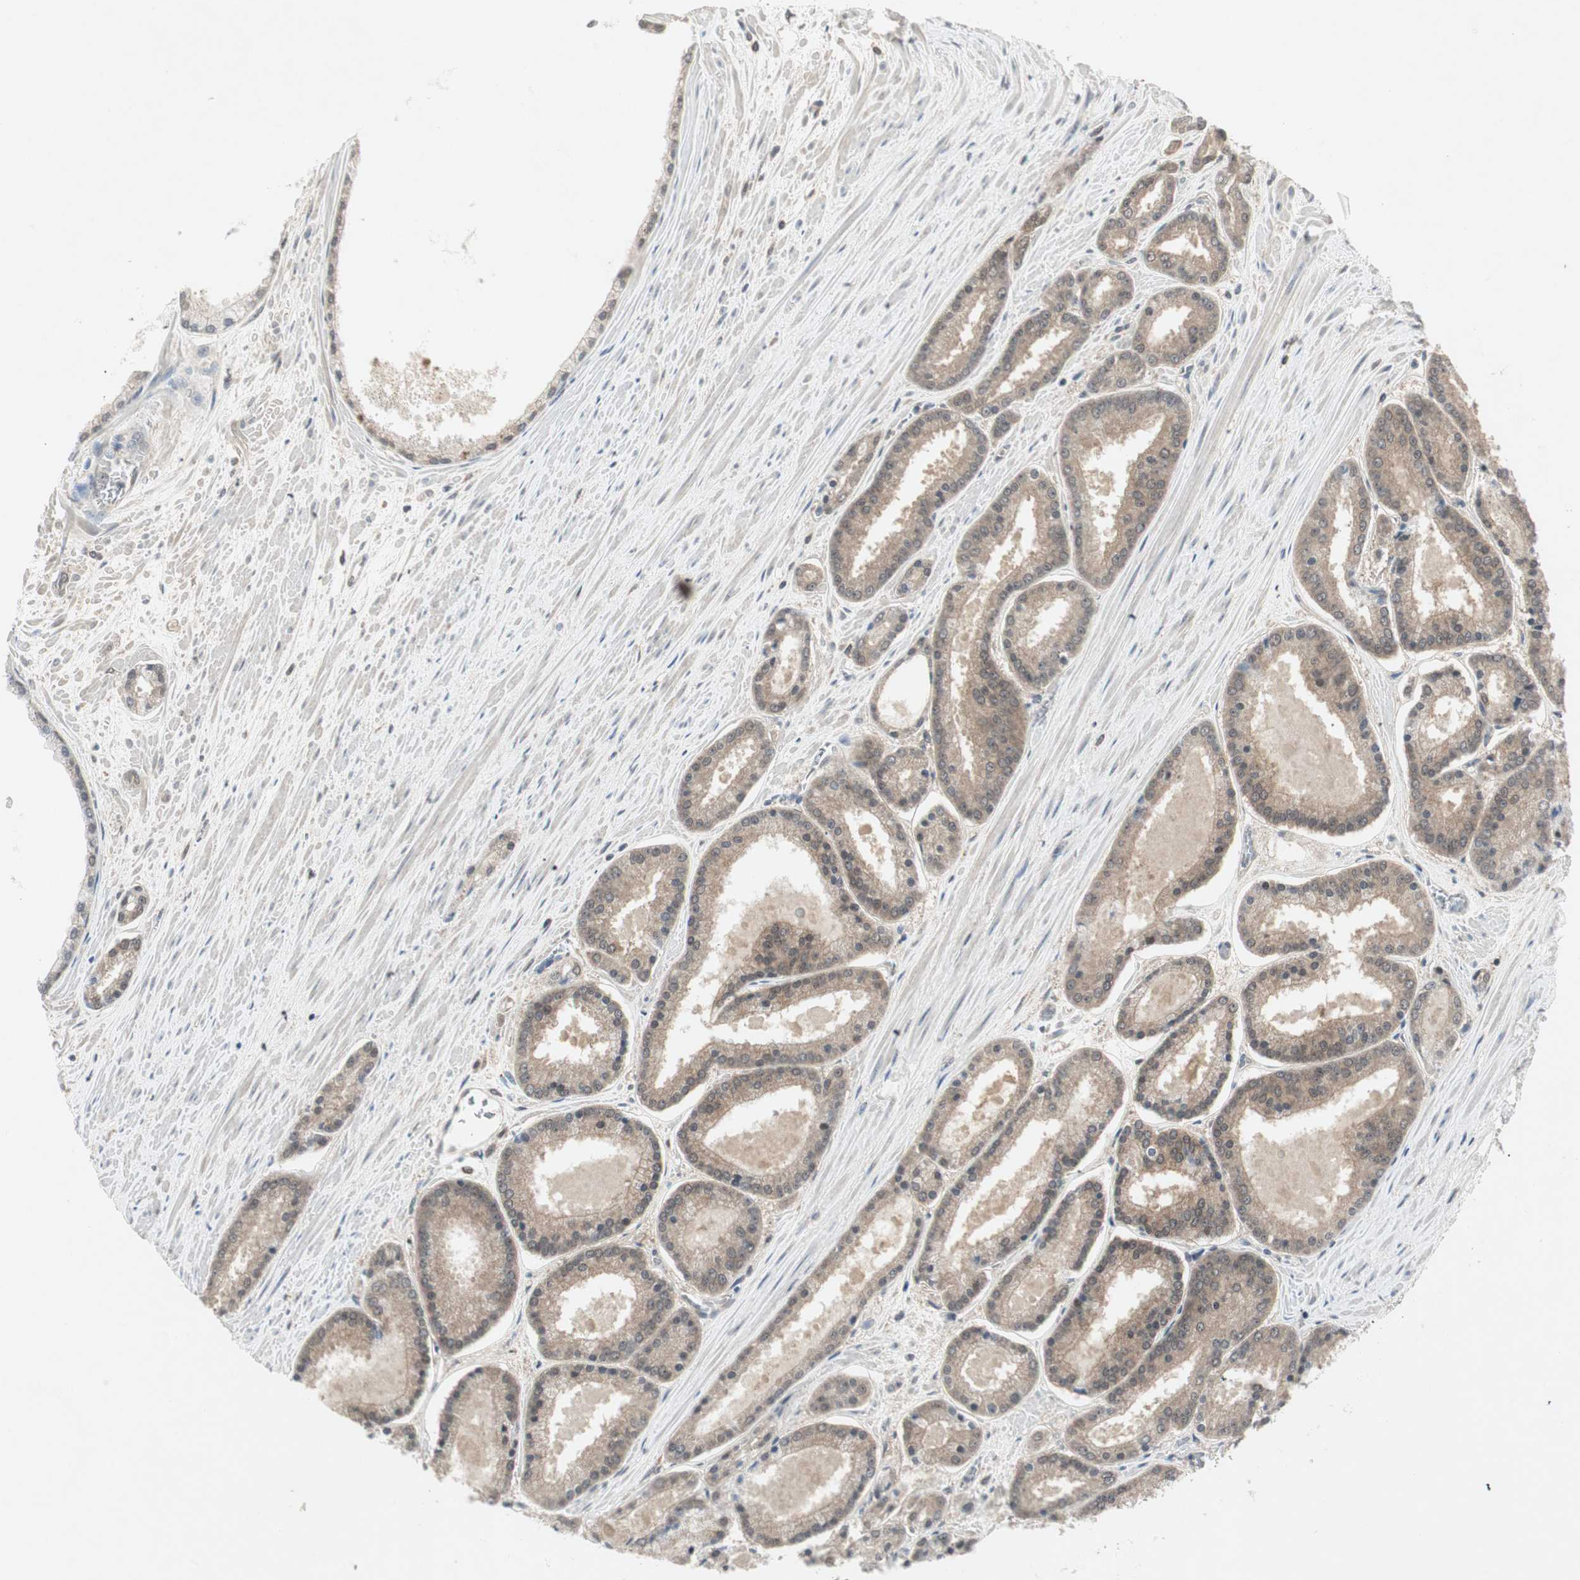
{"staining": {"intensity": "weak", "quantity": "25%-75%", "location": "cytoplasmic/membranous"}, "tissue": "prostate cancer", "cell_type": "Tumor cells", "image_type": "cancer", "snomed": [{"axis": "morphology", "description": "Adenocarcinoma, Low grade"}, {"axis": "topography", "description": "Prostate"}], "caption": "Prostate cancer stained for a protein (brown) demonstrates weak cytoplasmic/membranous positive expression in about 25%-75% of tumor cells.", "gene": "PTPA", "patient": {"sex": "male", "age": 59}}